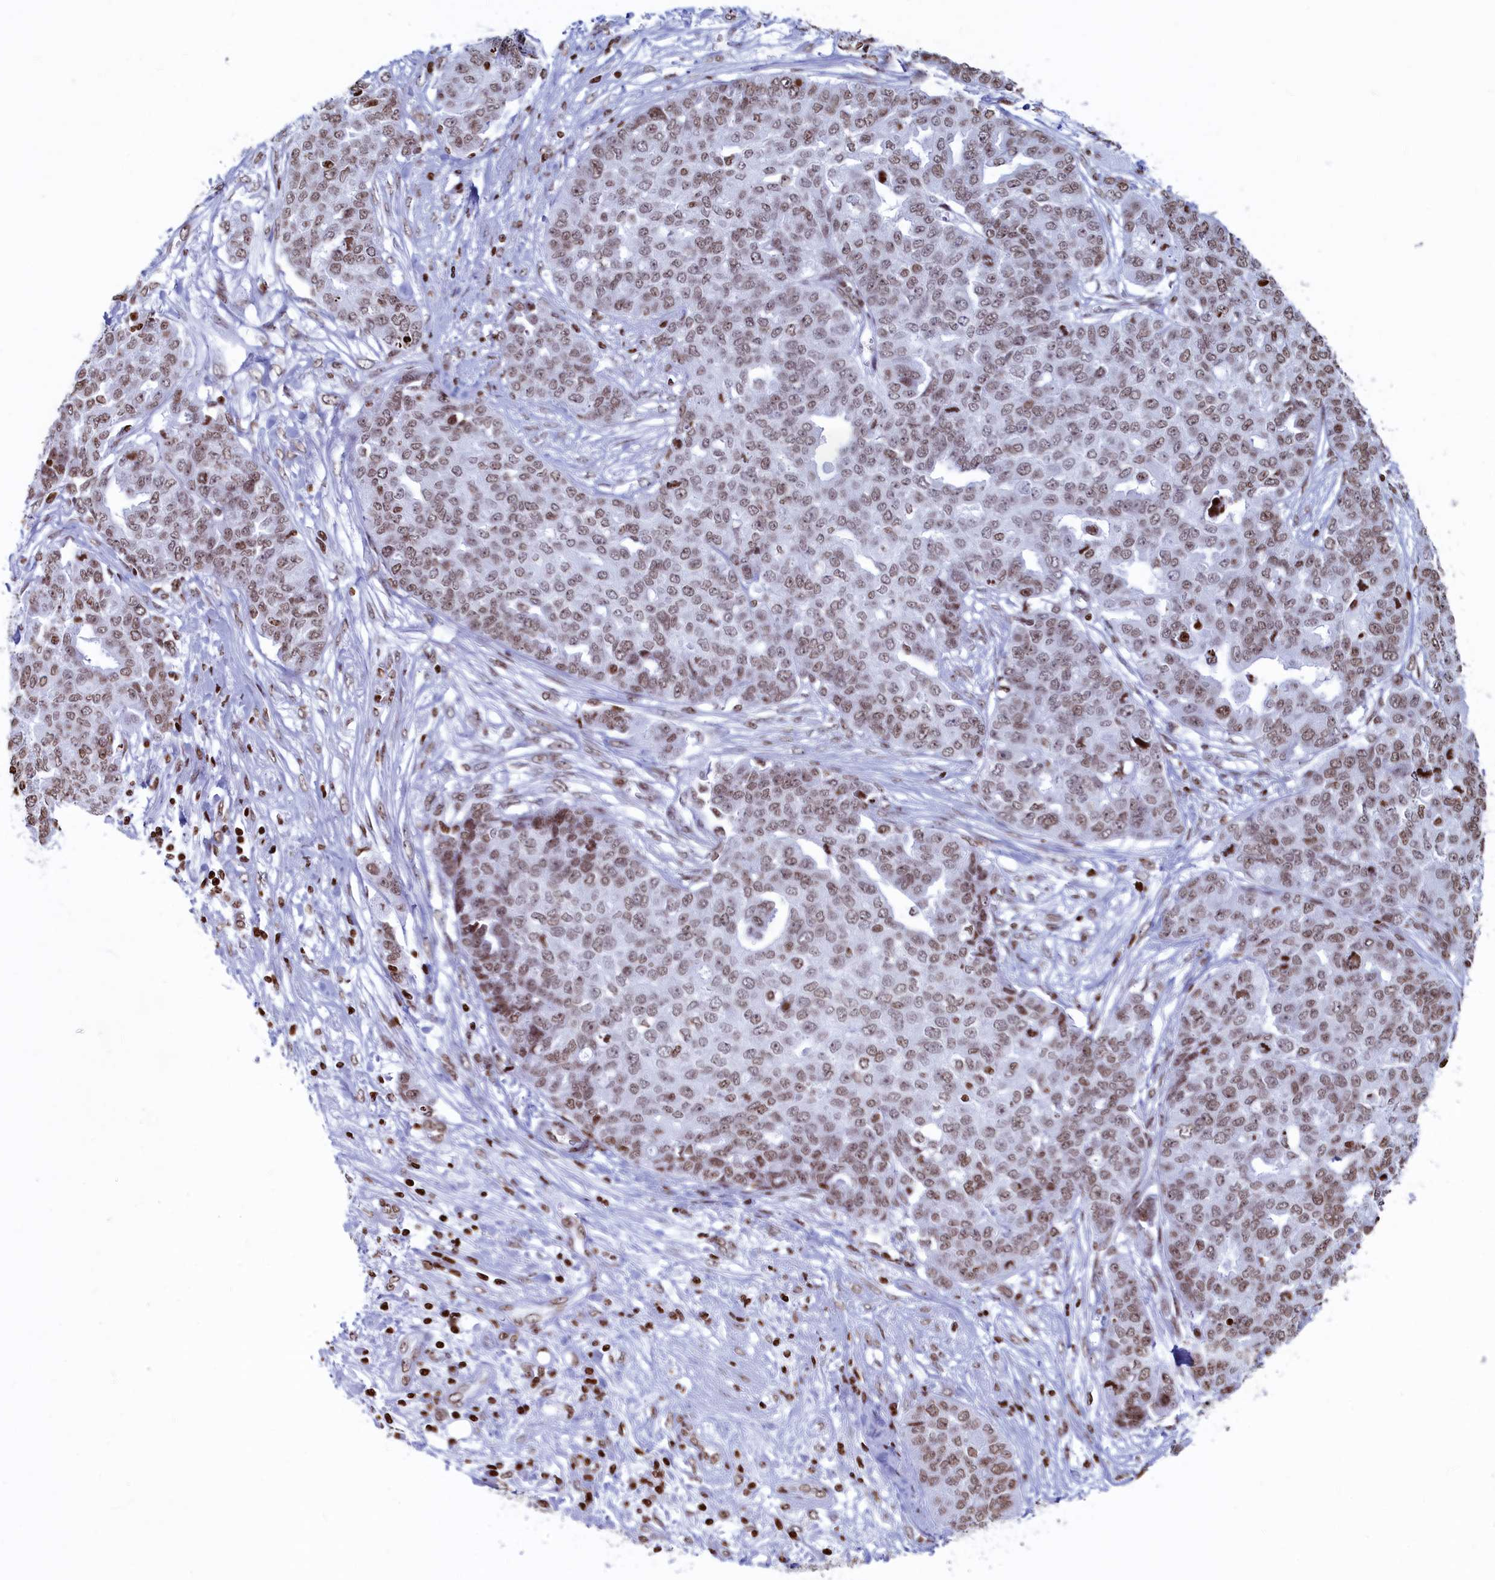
{"staining": {"intensity": "weak", "quantity": ">75%", "location": "nuclear"}, "tissue": "ovarian cancer", "cell_type": "Tumor cells", "image_type": "cancer", "snomed": [{"axis": "morphology", "description": "Cystadenocarcinoma, serous, NOS"}, {"axis": "topography", "description": "Soft tissue"}, {"axis": "topography", "description": "Ovary"}], "caption": "Protein expression analysis of human ovarian cancer reveals weak nuclear positivity in approximately >75% of tumor cells.", "gene": "APOBEC3A", "patient": {"sex": "female", "age": 57}}